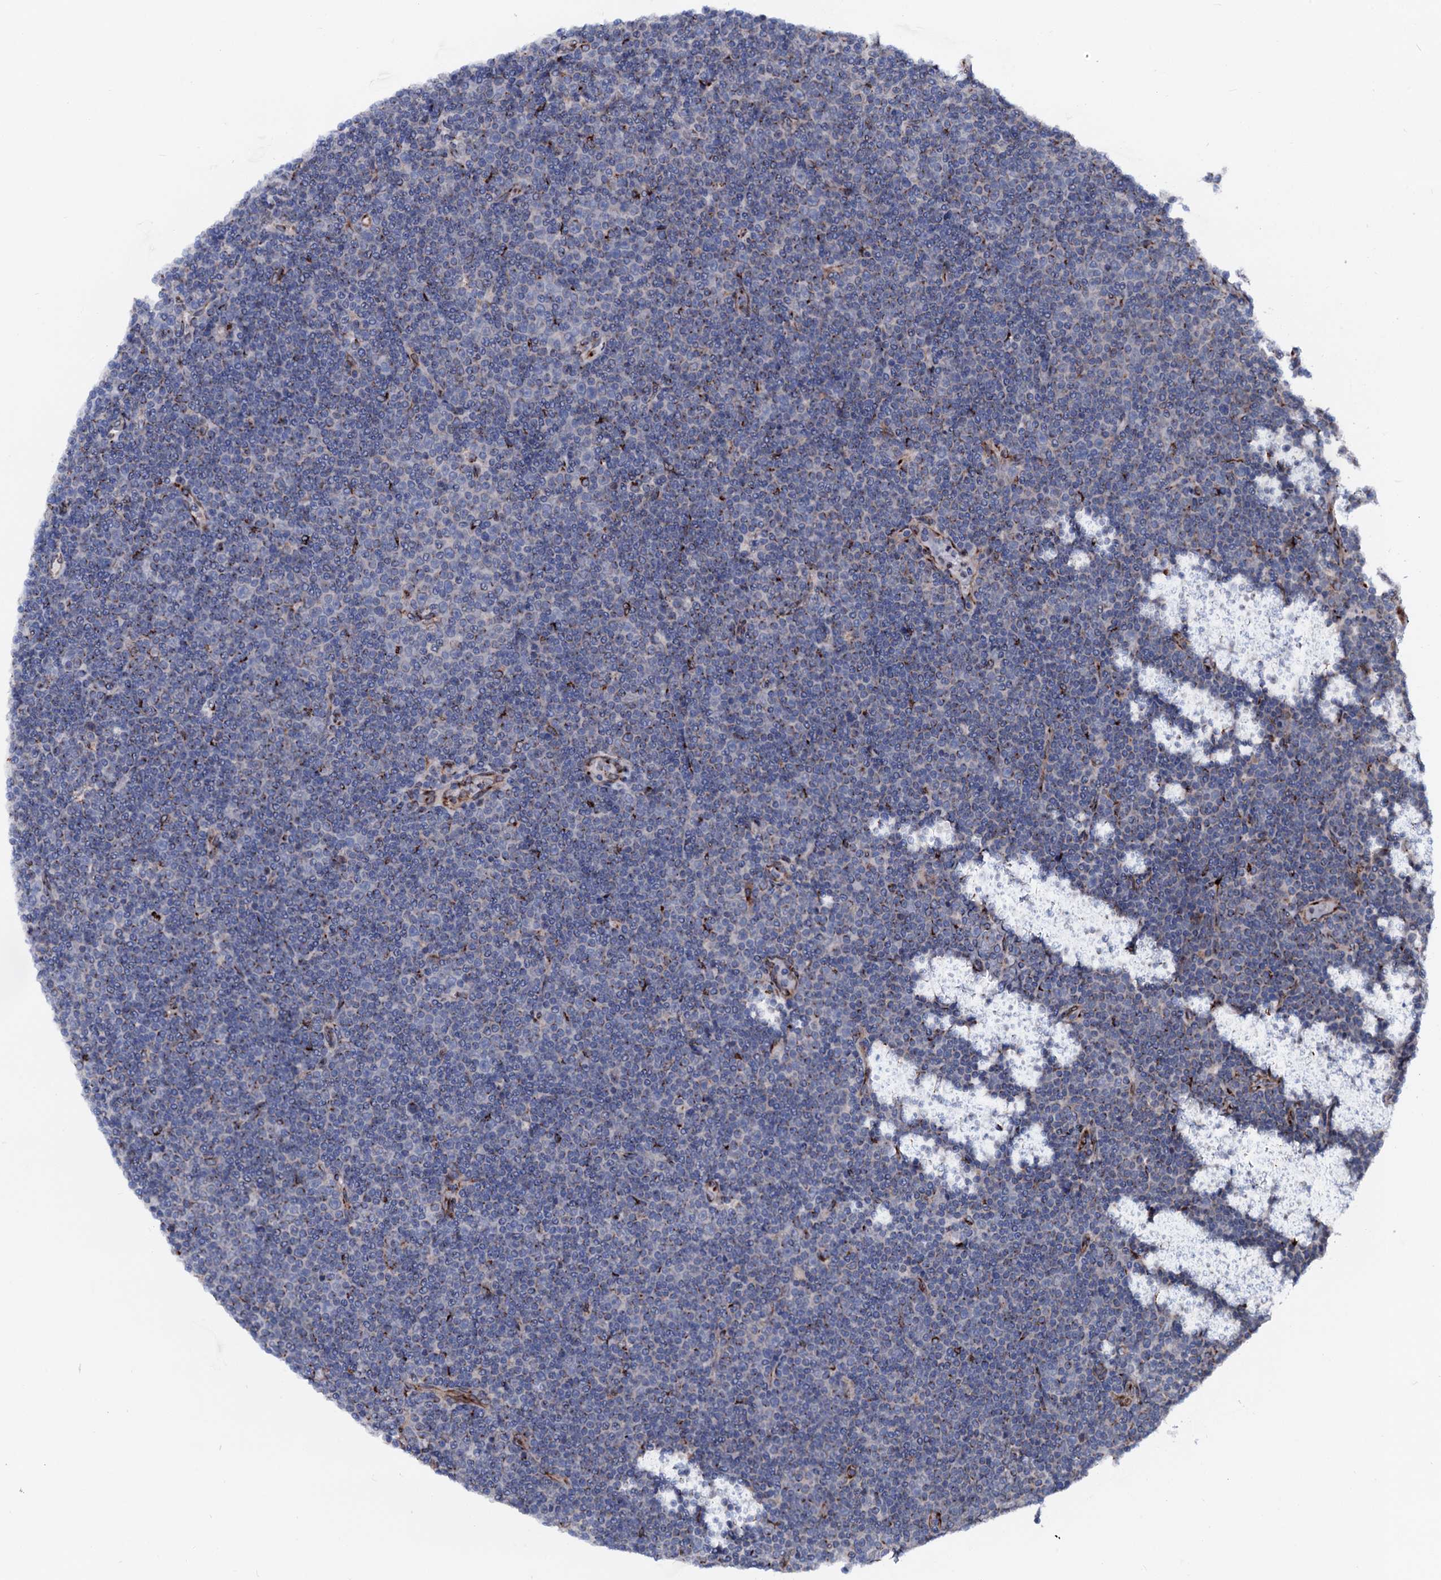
{"staining": {"intensity": "negative", "quantity": "none", "location": "none"}, "tissue": "lymphoma", "cell_type": "Tumor cells", "image_type": "cancer", "snomed": [{"axis": "morphology", "description": "Malignant lymphoma, non-Hodgkin's type, Low grade"}, {"axis": "topography", "description": "Lymph node"}], "caption": "Photomicrograph shows no protein expression in tumor cells of low-grade malignant lymphoma, non-Hodgkin's type tissue.", "gene": "TMCO3", "patient": {"sex": "female", "age": 67}}